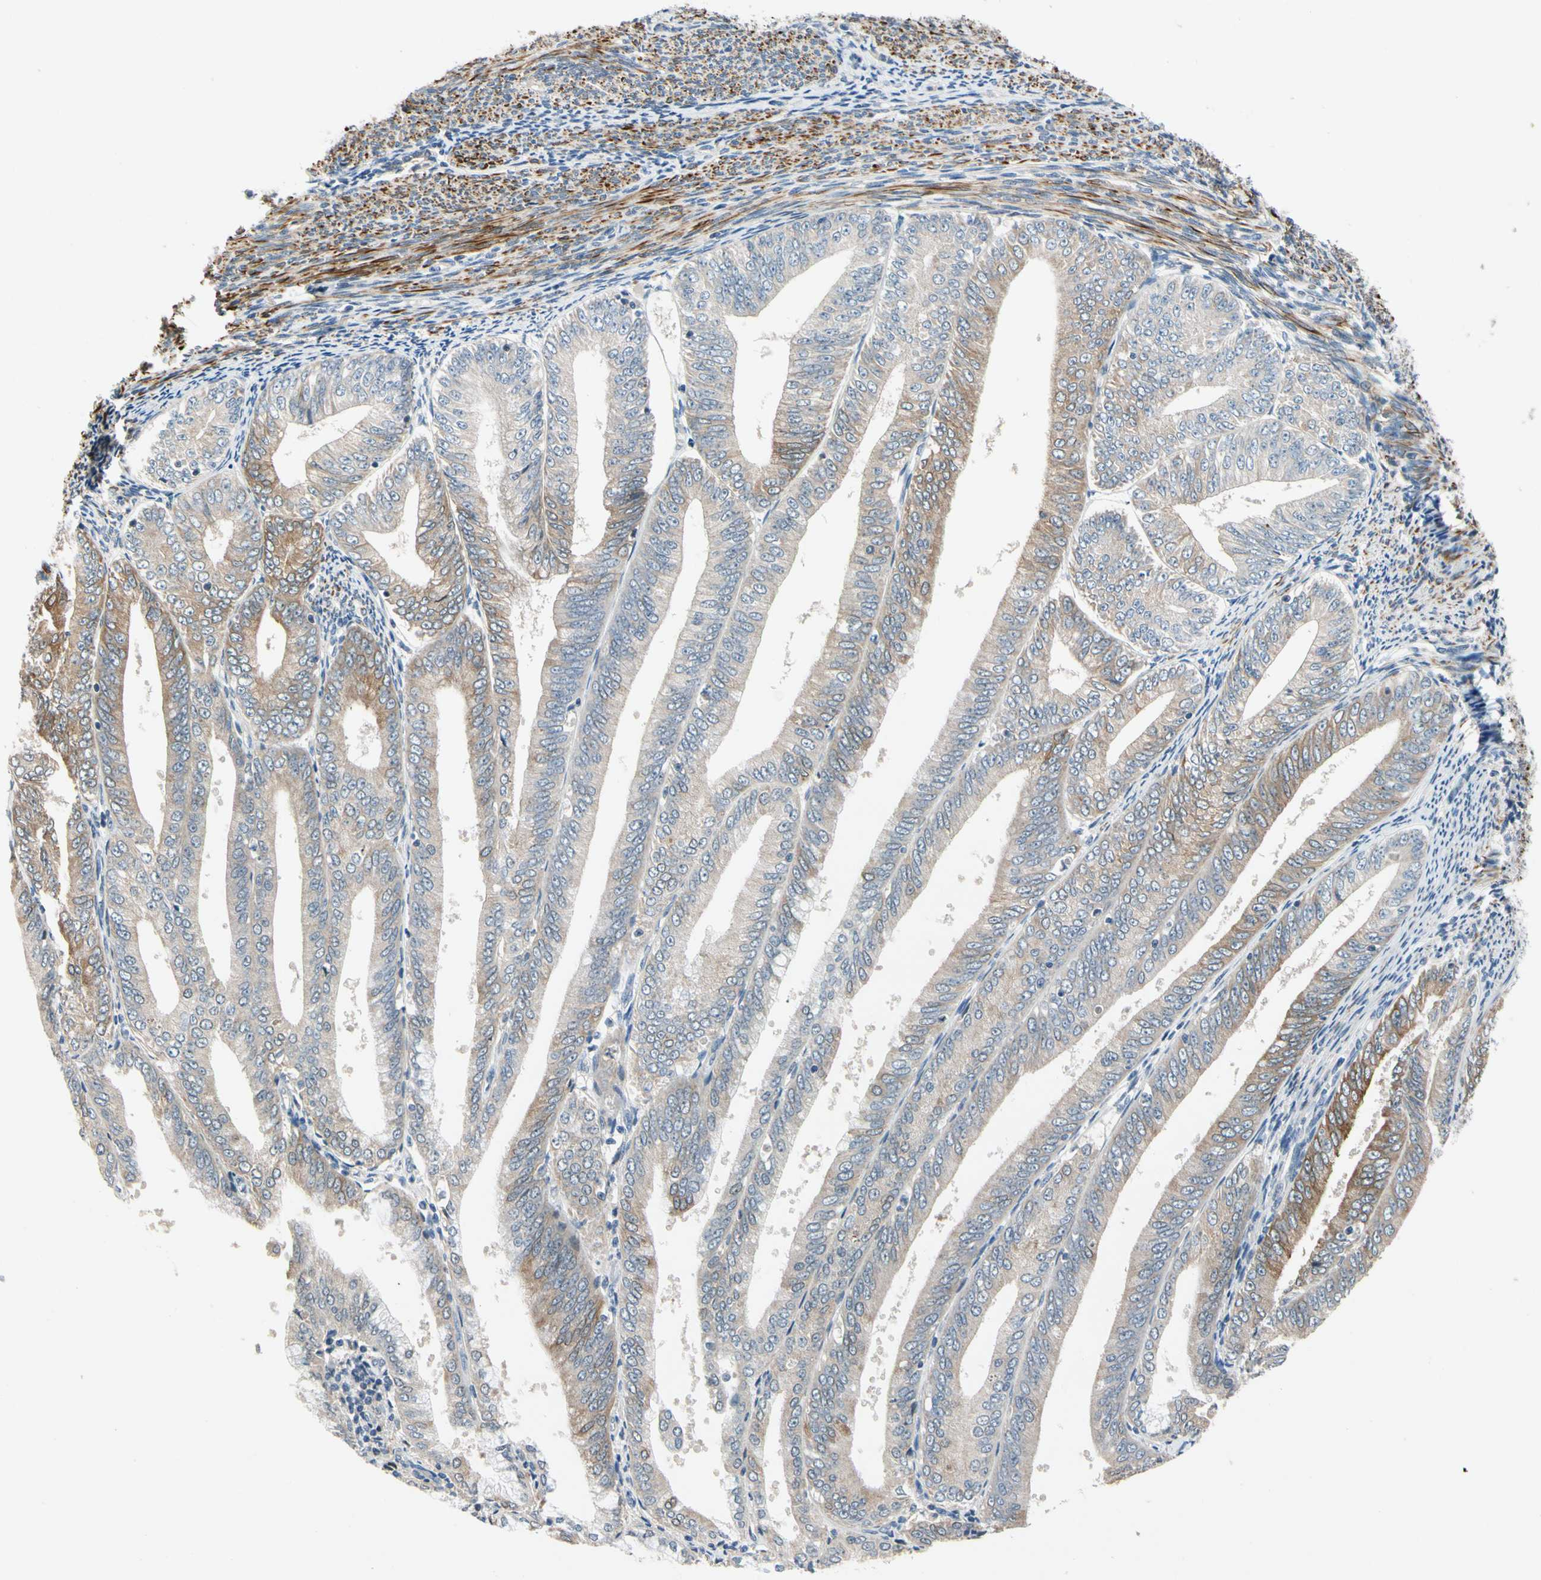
{"staining": {"intensity": "weak", "quantity": ">75%", "location": "cytoplasmic/membranous"}, "tissue": "endometrial cancer", "cell_type": "Tumor cells", "image_type": "cancer", "snomed": [{"axis": "morphology", "description": "Adenocarcinoma, NOS"}, {"axis": "topography", "description": "Endometrium"}], "caption": "IHC micrograph of human endometrial adenocarcinoma stained for a protein (brown), which shows low levels of weak cytoplasmic/membranous staining in about >75% of tumor cells.", "gene": "SLC27A6", "patient": {"sex": "female", "age": 63}}